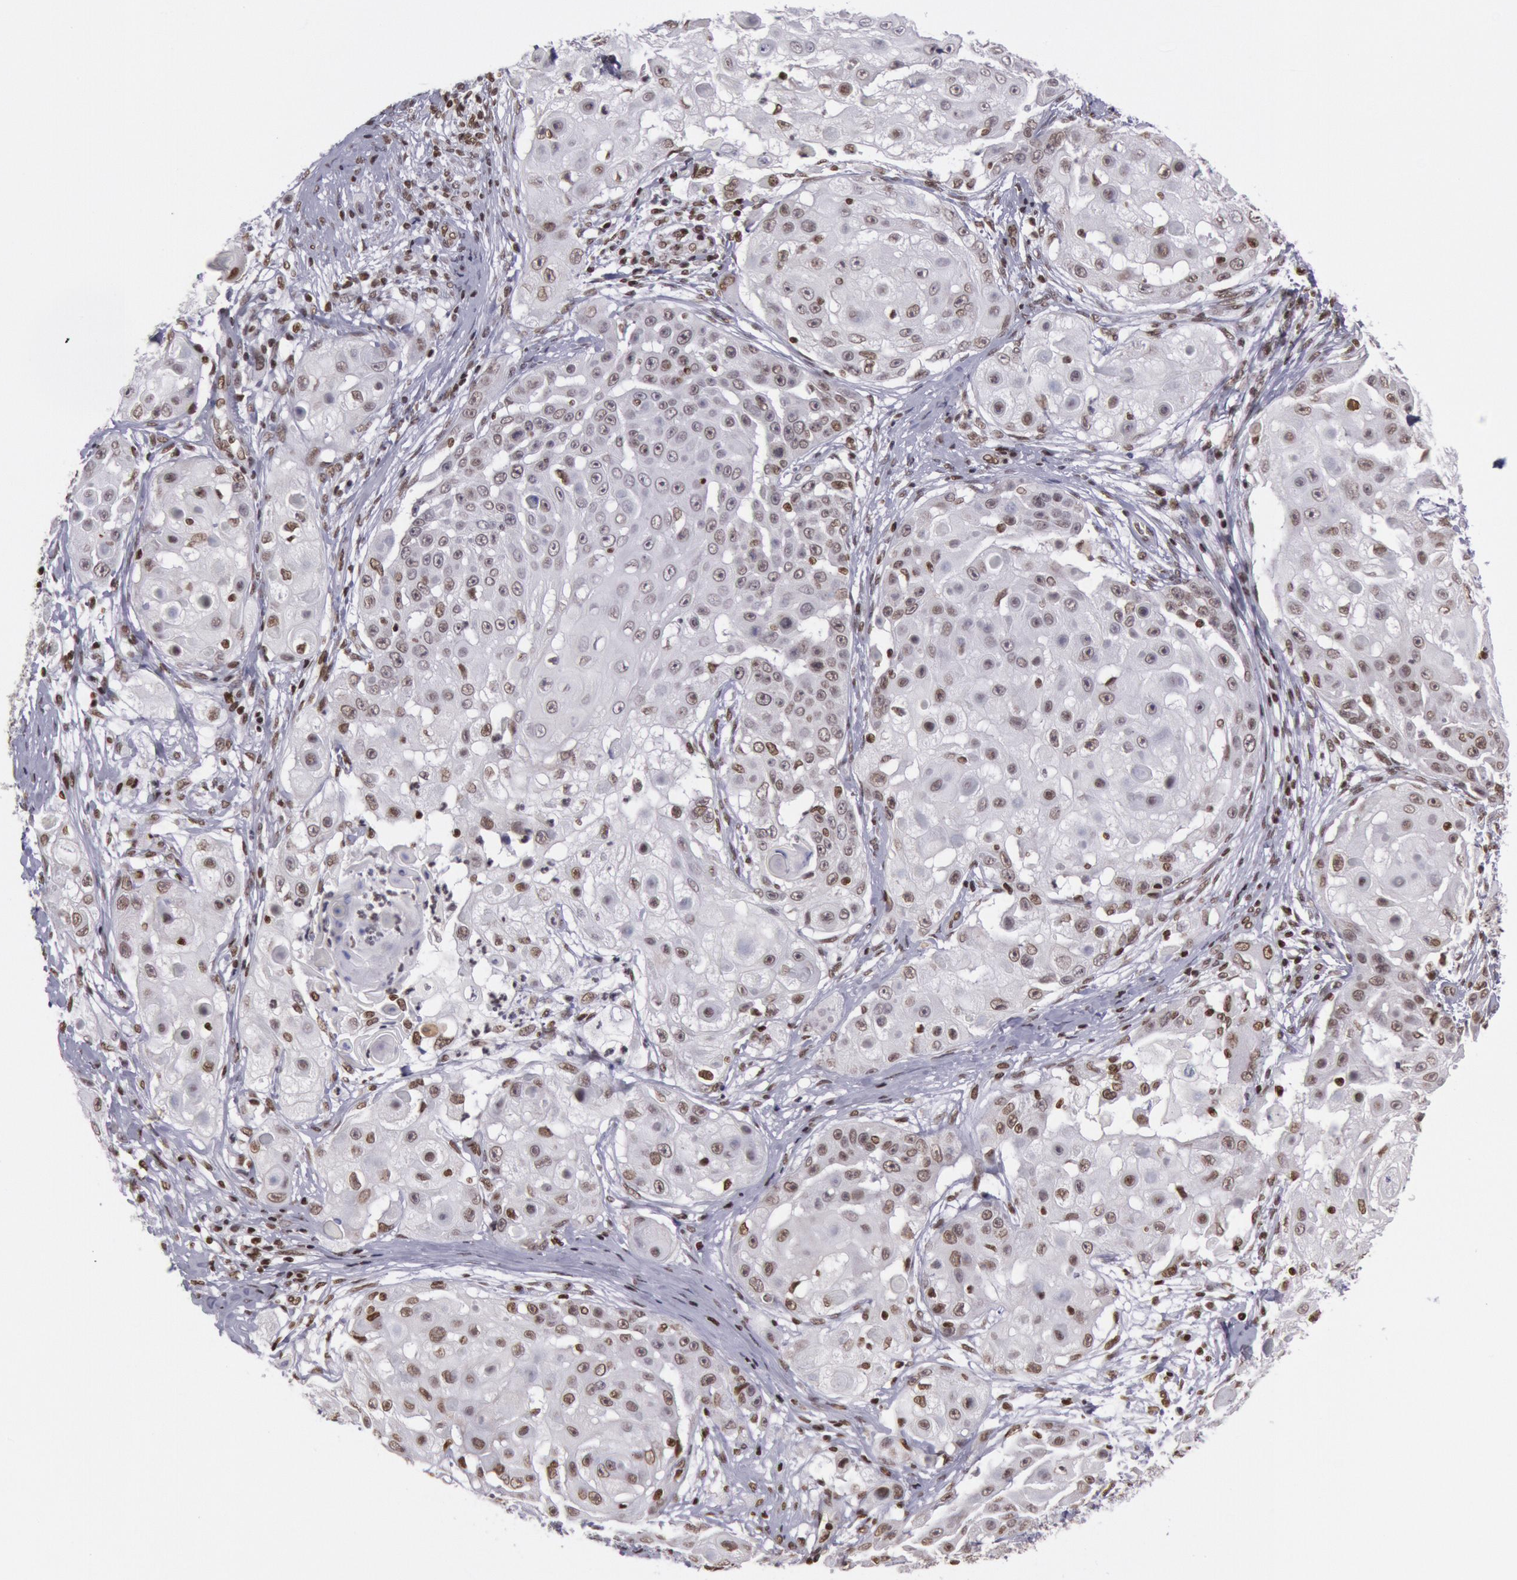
{"staining": {"intensity": "moderate", "quantity": ">75%", "location": "nuclear"}, "tissue": "skin cancer", "cell_type": "Tumor cells", "image_type": "cancer", "snomed": [{"axis": "morphology", "description": "Squamous cell carcinoma, NOS"}, {"axis": "topography", "description": "Skin"}], "caption": "Brown immunohistochemical staining in human skin squamous cell carcinoma reveals moderate nuclear expression in approximately >75% of tumor cells.", "gene": "NKAP", "patient": {"sex": "female", "age": 57}}